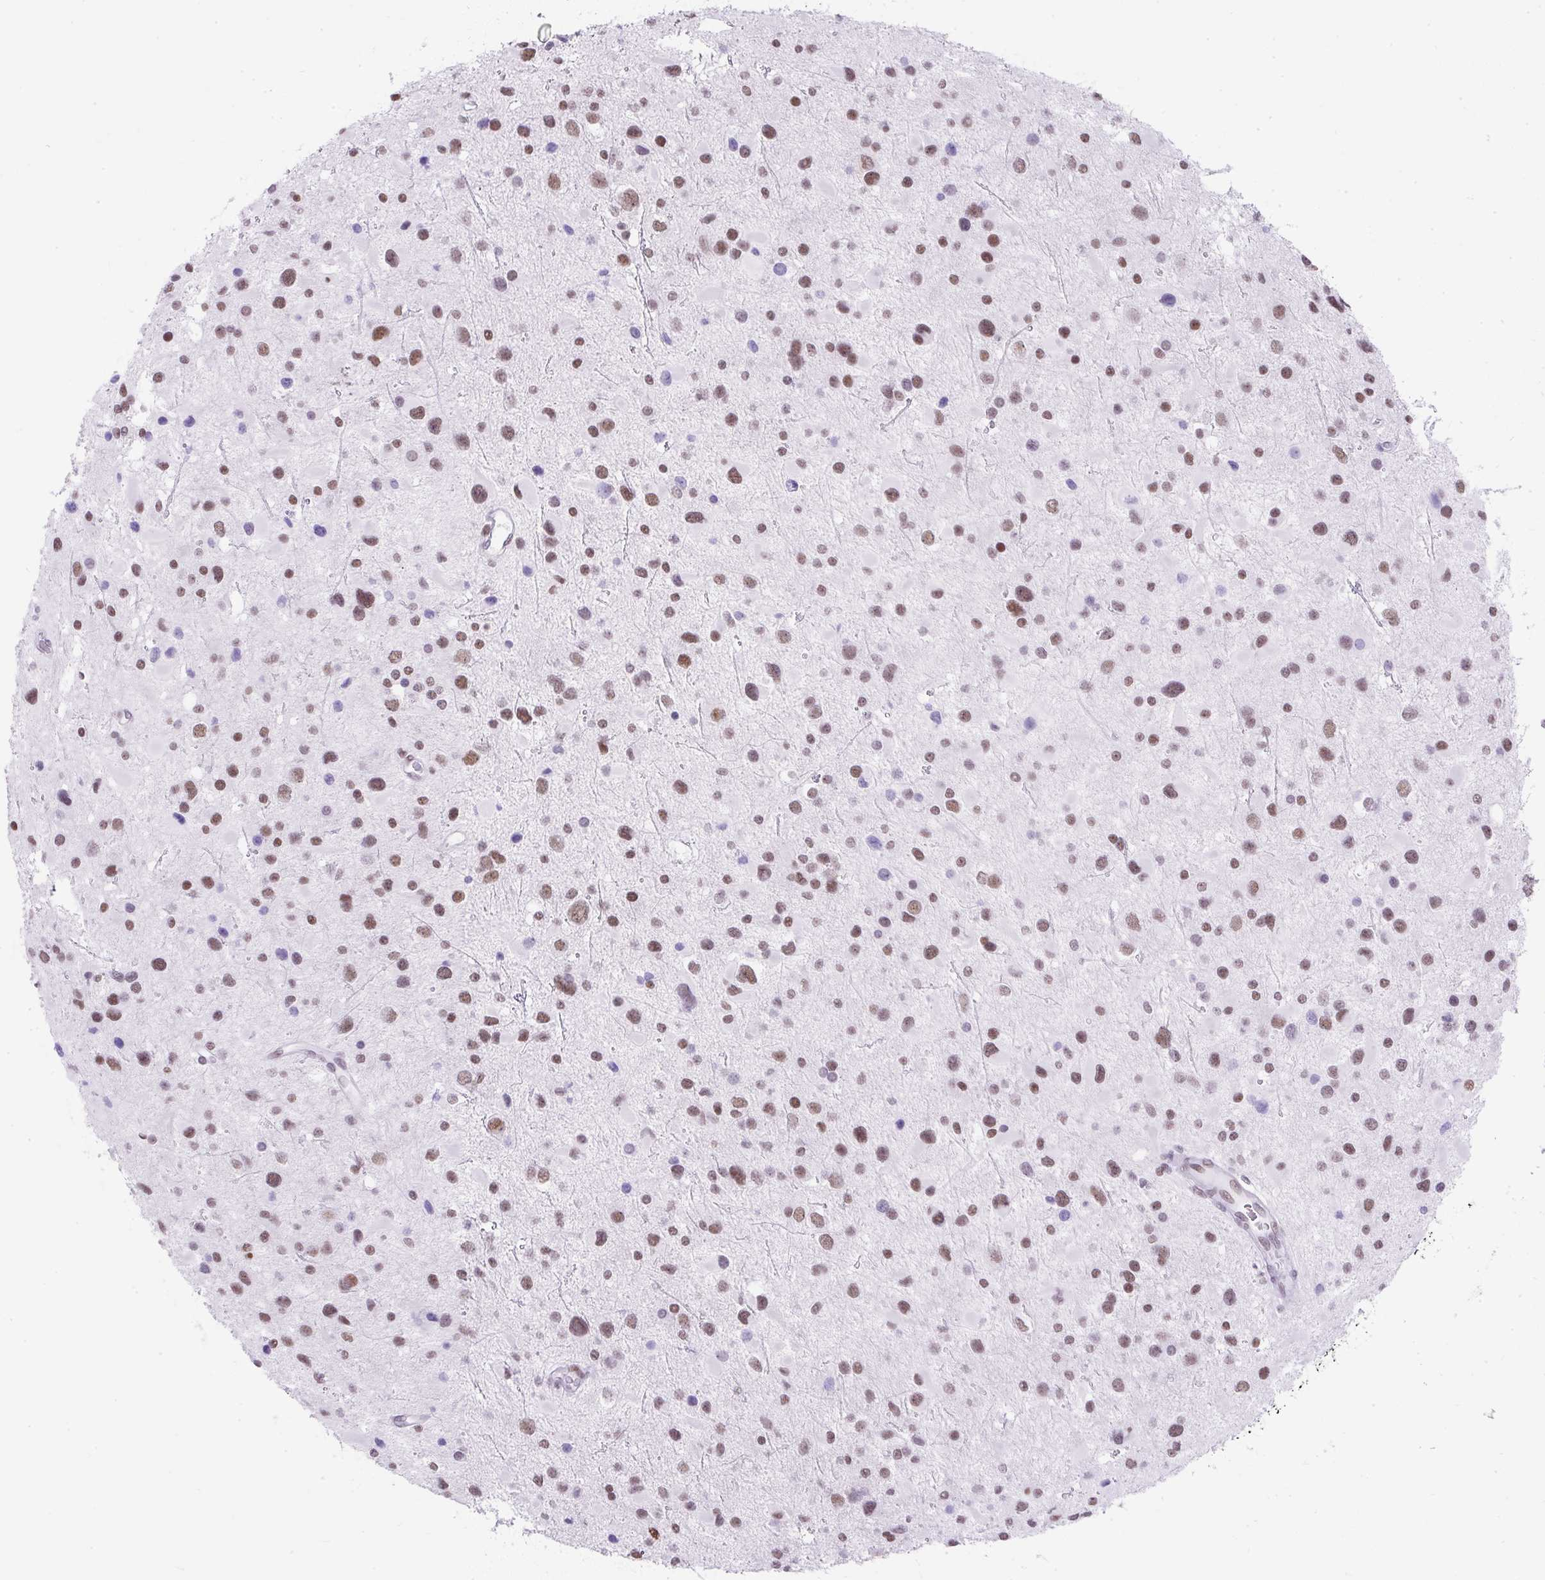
{"staining": {"intensity": "moderate", "quantity": ">75%", "location": "nuclear"}, "tissue": "glioma", "cell_type": "Tumor cells", "image_type": "cancer", "snomed": [{"axis": "morphology", "description": "Glioma, malignant, Low grade"}, {"axis": "topography", "description": "Brain"}], "caption": "Immunohistochemistry (IHC) of glioma demonstrates medium levels of moderate nuclear expression in approximately >75% of tumor cells.", "gene": "PLCXD2", "patient": {"sex": "female", "age": 32}}